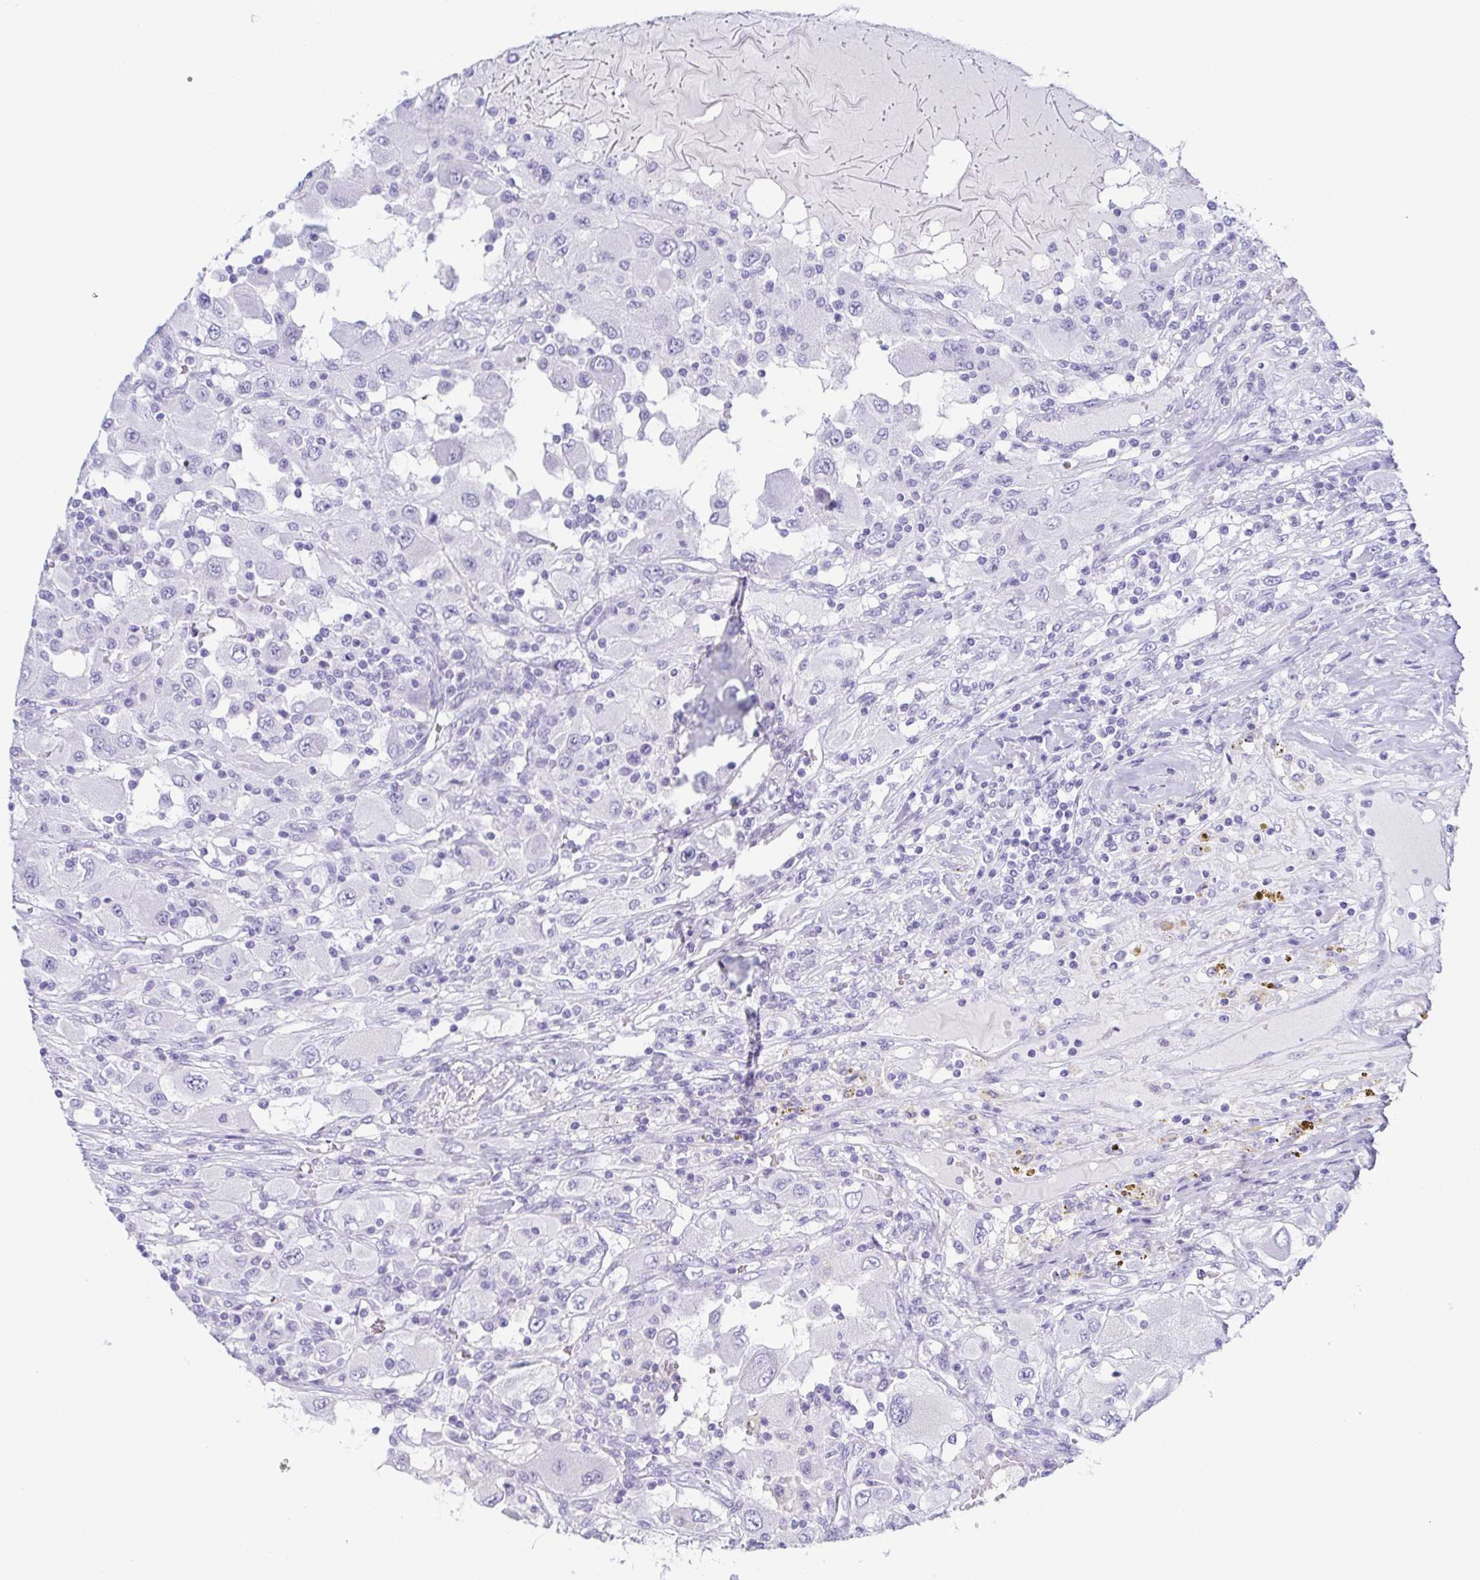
{"staining": {"intensity": "negative", "quantity": "none", "location": "none"}, "tissue": "renal cancer", "cell_type": "Tumor cells", "image_type": "cancer", "snomed": [{"axis": "morphology", "description": "Adenocarcinoma, NOS"}, {"axis": "topography", "description": "Kidney"}], "caption": "An image of renal adenocarcinoma stained for a protein displays no brown staining in tumor cells. (DAB (3,3'-diaminobenzidine) immunohistochemistry (IHC) visualized using brightfield microscopy, high magnification).", "gene": "ZG16B", "patient": {"sex": "female", "age": 67}}